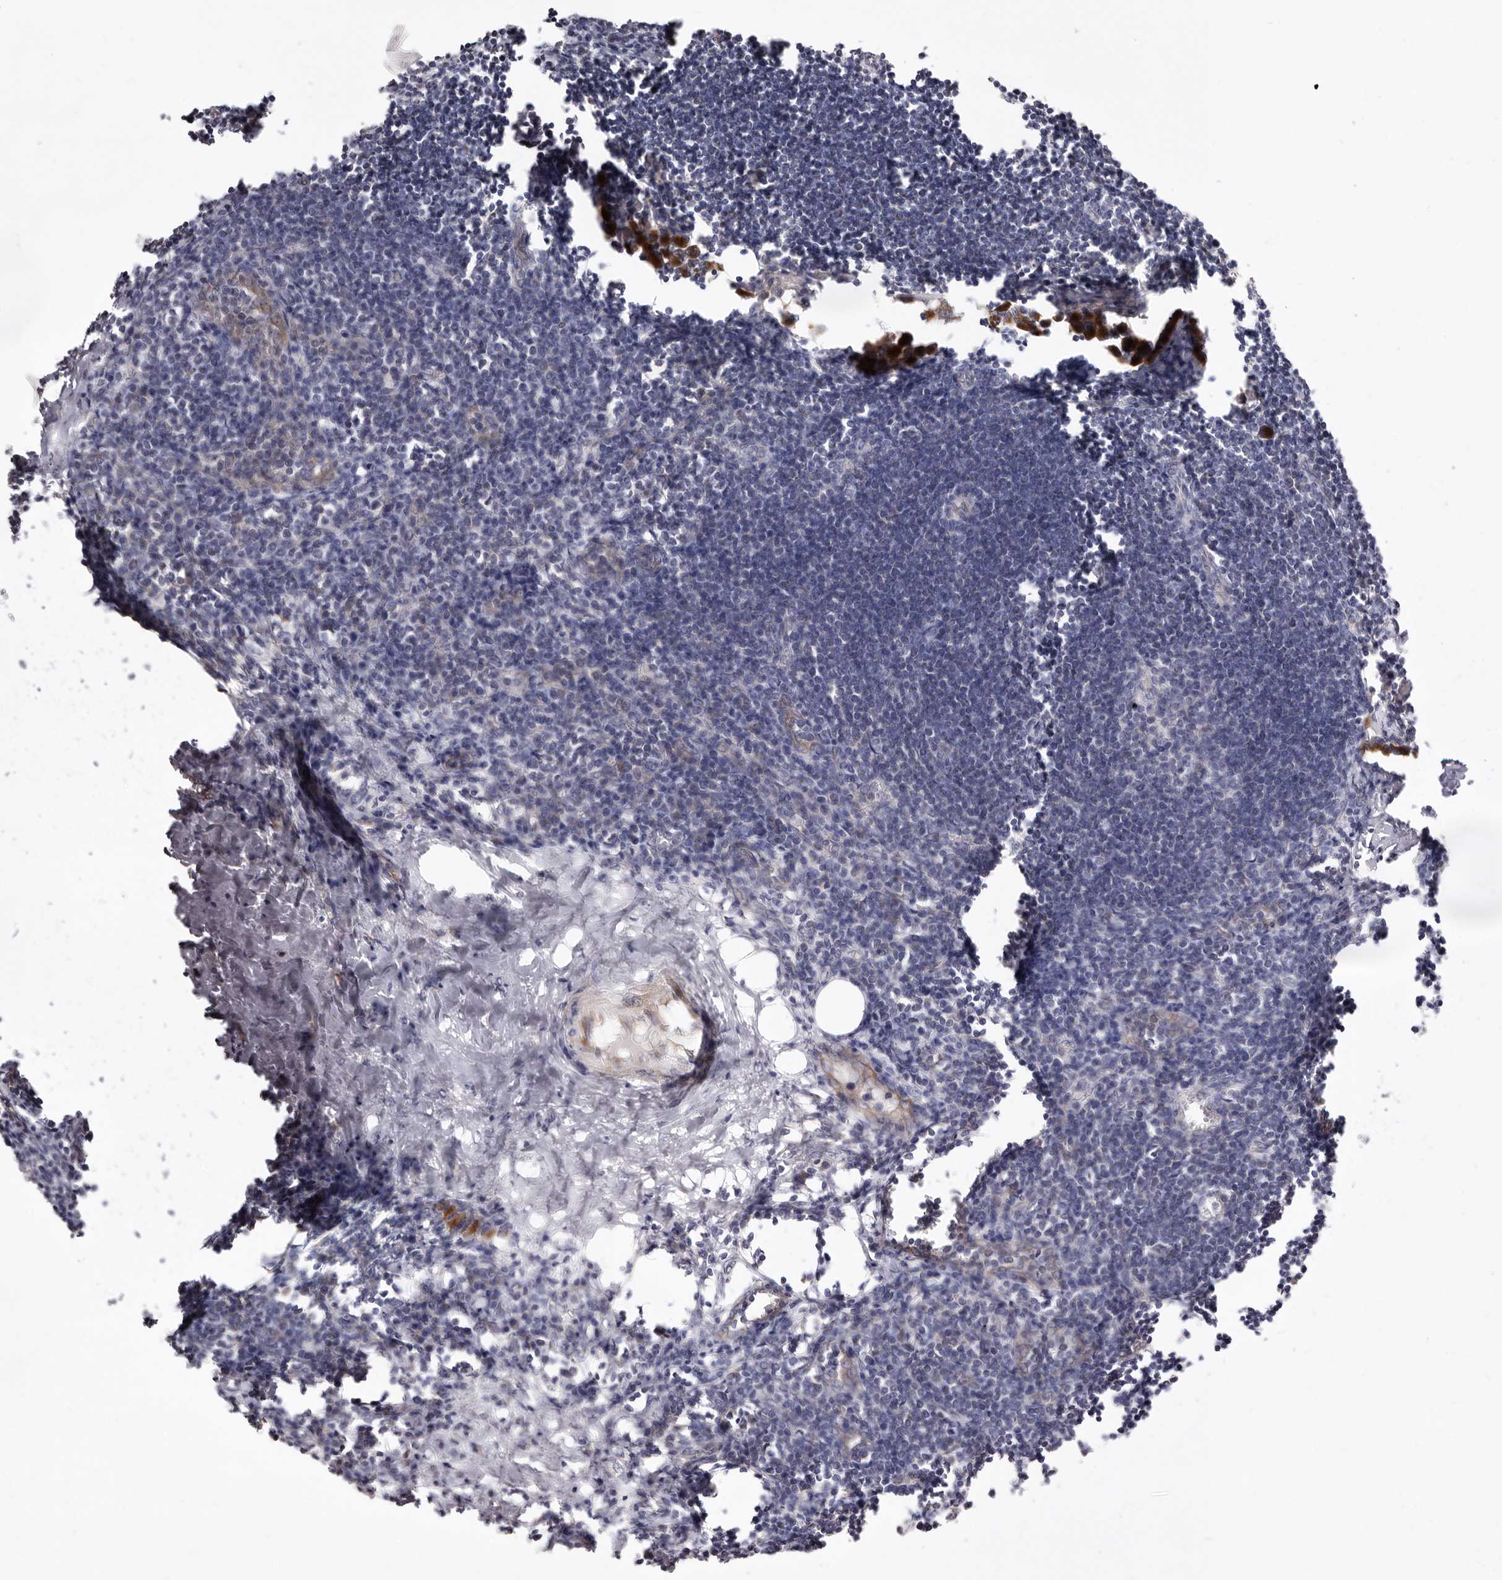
{"staining": {"intensity": "negative", "quantity": "none", "location": "none"}, "tissue": "lymph node", "cell_type": "Germinal center cells", "image_type": "normal", "snomed": [{"axis": "morphology", "description": "Normal tissue, NOS"}, {"axis": "morphology", "description": "Malignant melanoma, Metastatic site"}, {"axis": "topography", "description": "Lymph node"}], "caption": "An immunohistochemistry photomicrograph of normal lymph node is shown. There is no staining in germinal center cells of lymph node.", "gene": "BAIAP2L1", "patient": {"sex": "male", "age": 41}}